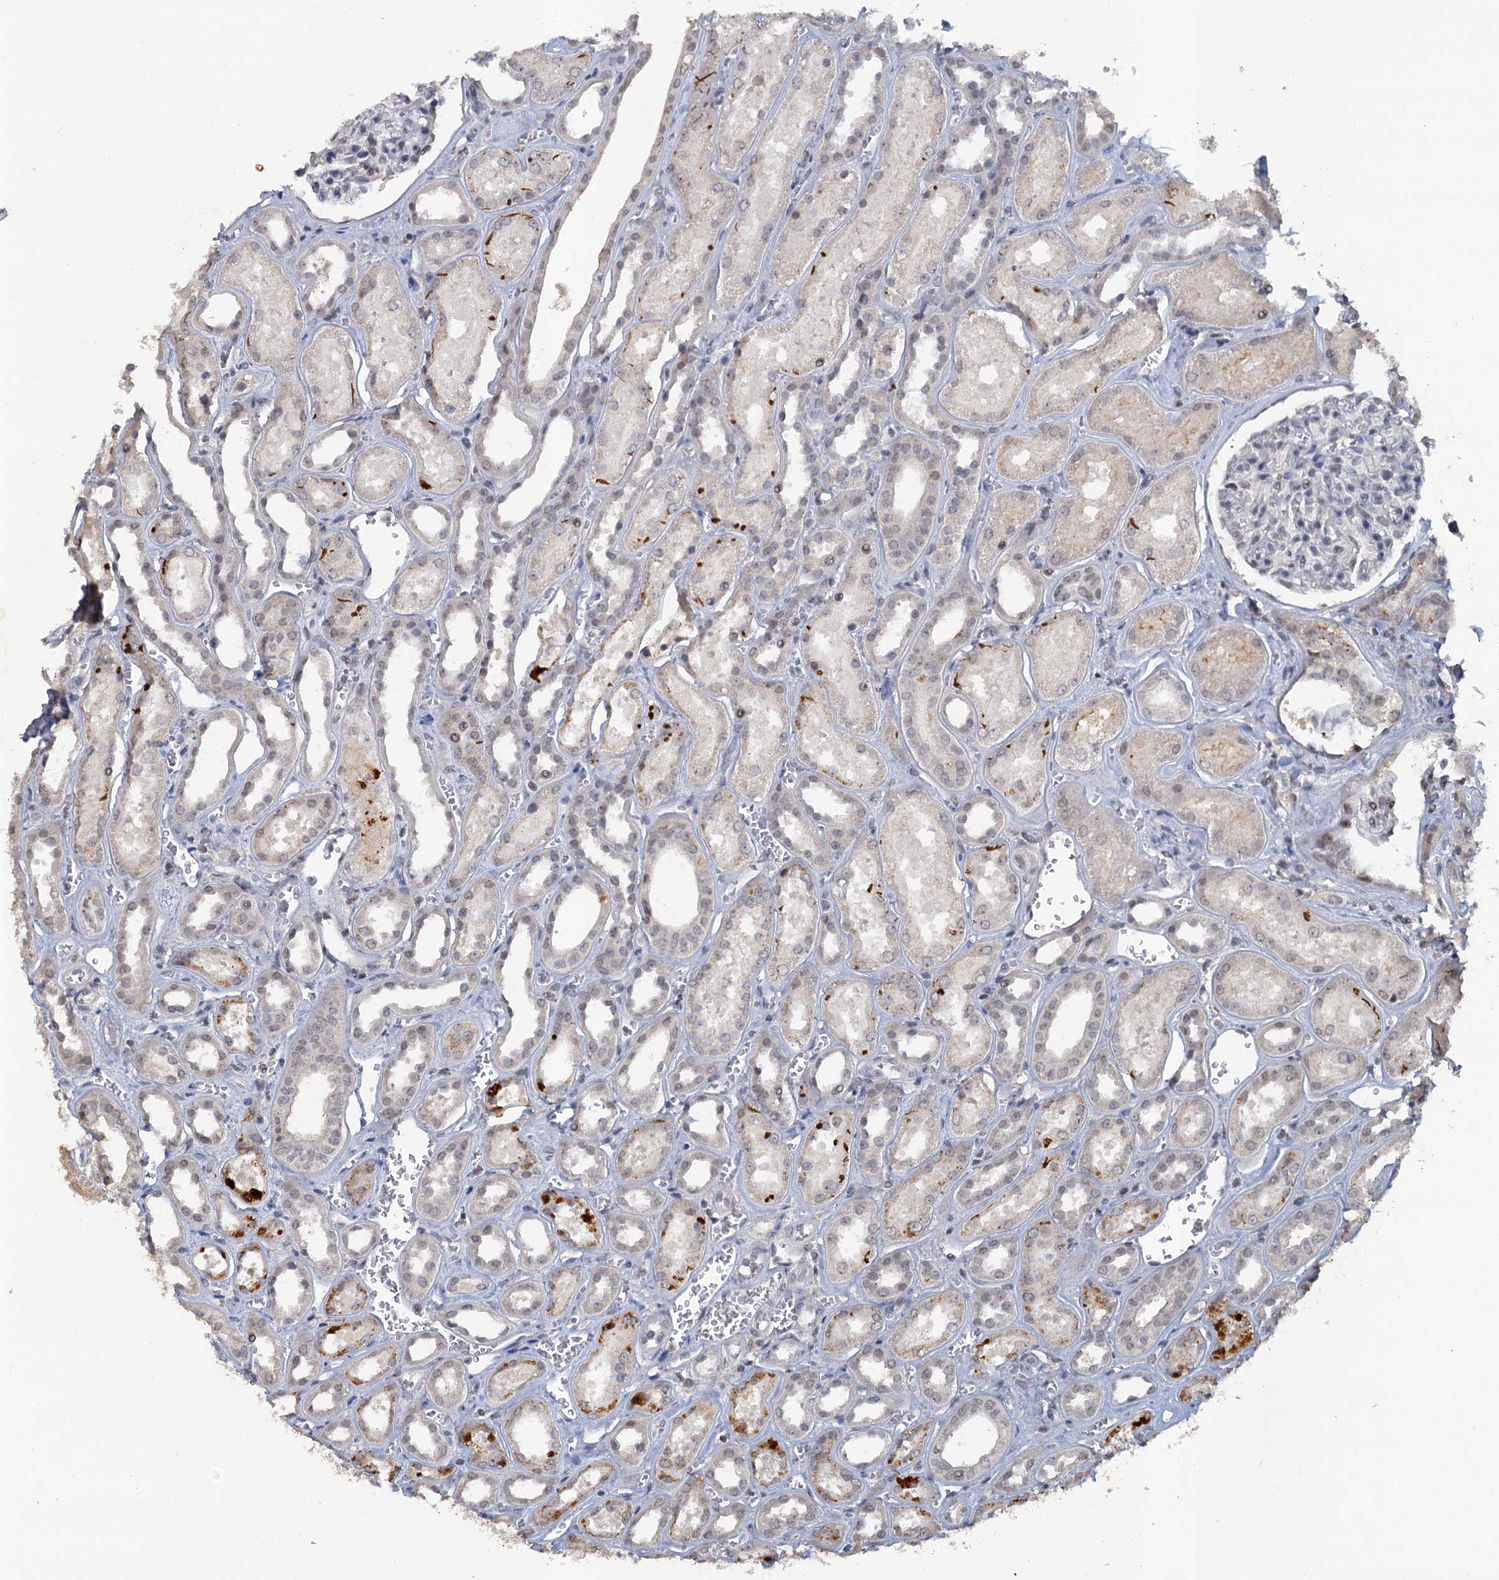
{"staining": {"intensity": "negative", "quantity": "none", "location": "none"}, "tissue": "kidney", "cell_type": "Cells in glomeruli", "image_type": "normal", "snomed": [{"axis": "morphology", "description": "Normal tissue, NOS"}, {"axis": "morphology", "description": "Adenocarcinoma, NOS"}, {"axis": "topography", "description": "Kidney"}], "caption": "High power microscopy photomicrograph of an immunohistochemistry (IHC) histopathology image of normal kidney, revealing no significant positivity in cells in glomeruli.", "gene": "MUCL1", "patient": {"sex": "female", "age": 68}}